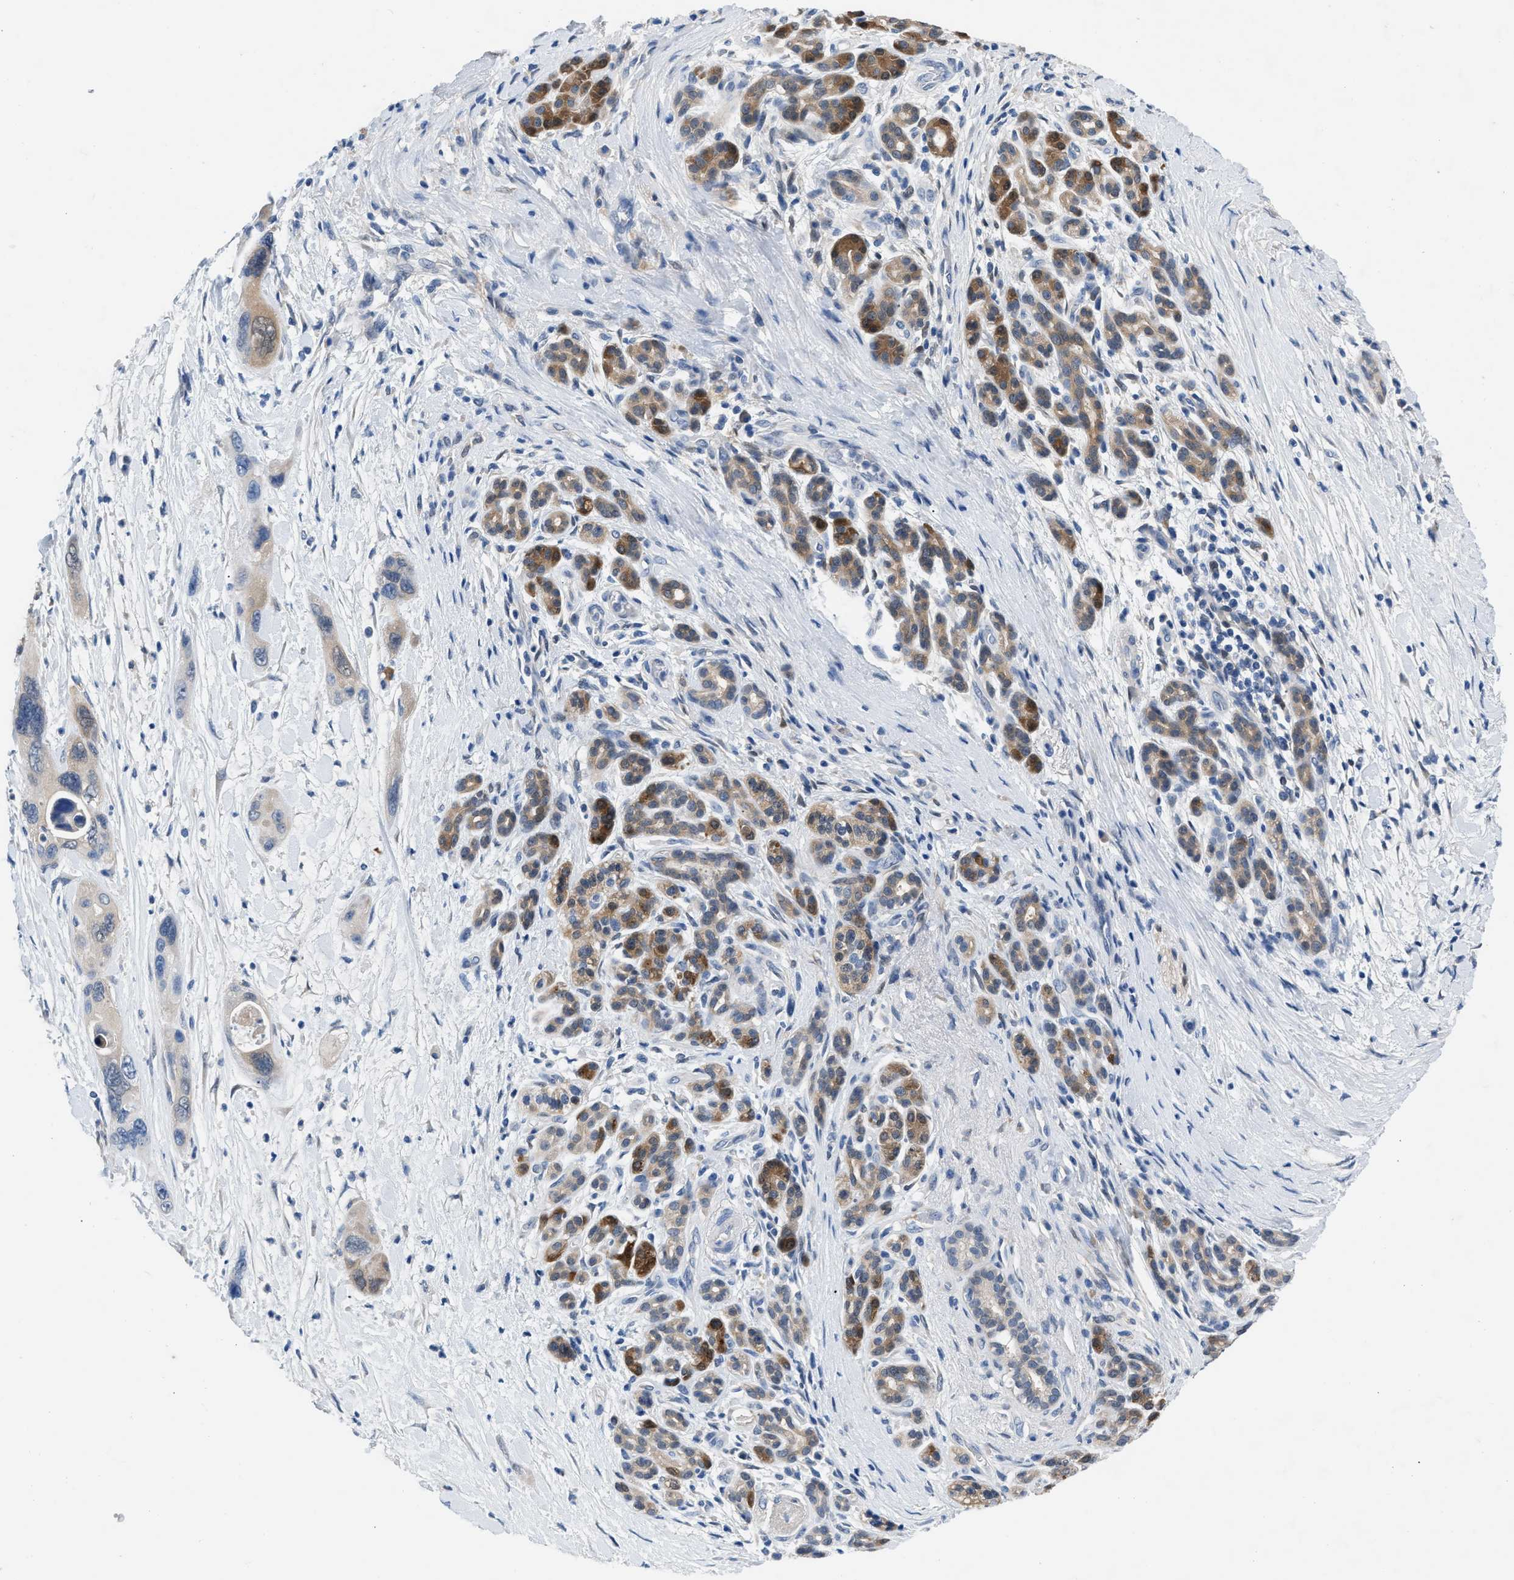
{"staining": {"intensity": "weak", "quantity": "<25%", "location": "cytoplasmic/membranous"}, "tissue": "pancreatic cancer", "cell_type": "Tumor cells", "image_type": "cancer", "snomed": [{"axis": "morphology", "description": "Adenocarcinoma, NOS"}, {"axis": "topography", "description": "Pancreas"}], "caption": "Human pancreatic cancer stained for a protein using immunohistochemistry demonstrates no staining in tumor cells.", "gene": "RBP1", "patient": {"sex": "female", "age": 70}}